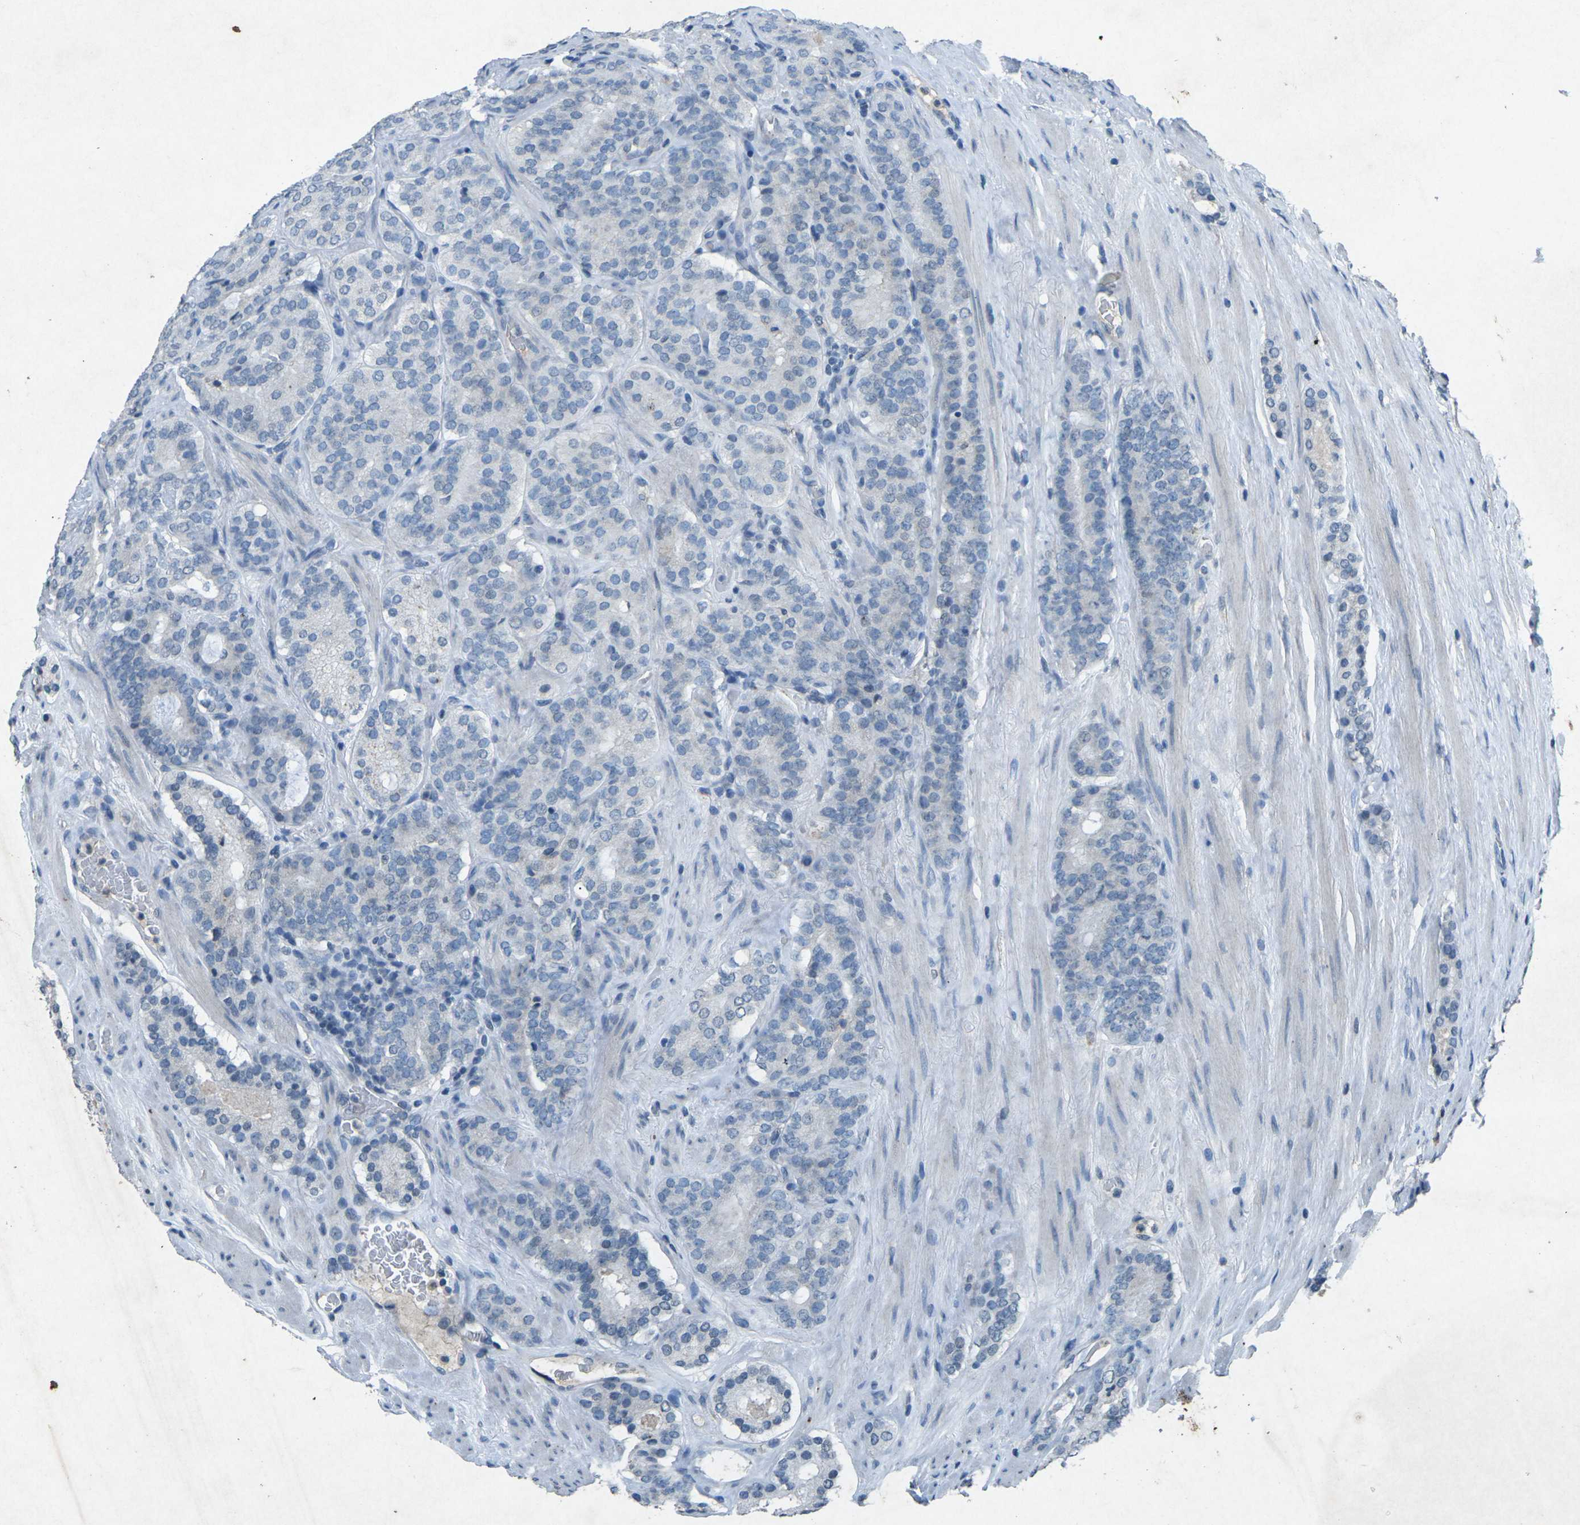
{"staining": {"intensity": "negative", "quantity": "none", "location": "none"}, "tissue": "prostate cancer", "cell_type": "Tumor cells", "image_type": "cancer", "snomed": [{"axis": "morphology", "description": "Adenocarcinoma, Low grade"}, {"axis": "topography", "description": "Prostate"}], "caption": "DAB immunohistochemical staining of prostate cancer shows no significant staining in tumor cells.", "gene": "A1BG", "patient": {"sex": "male", "age": 69}}